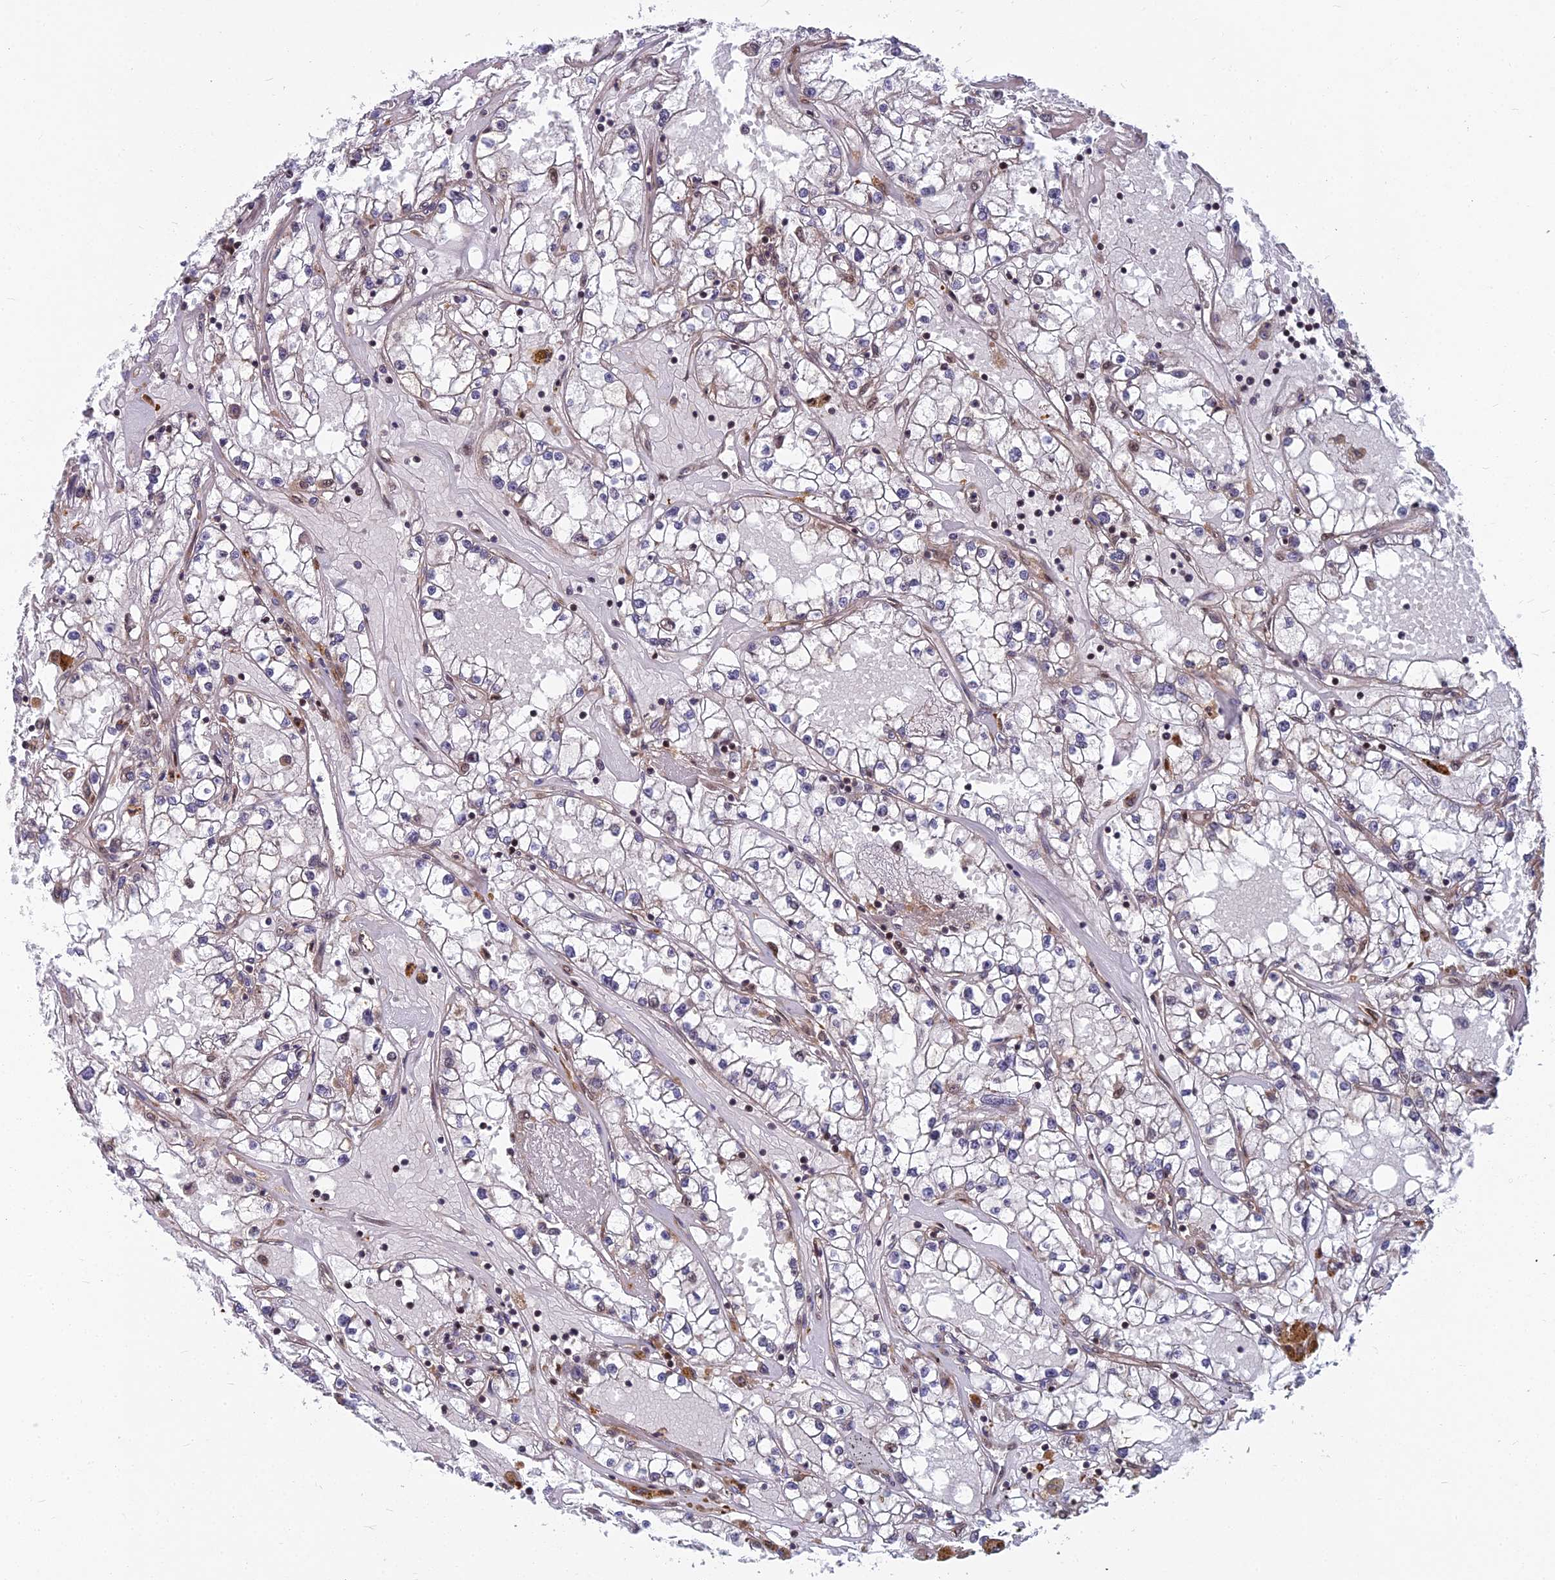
{"staining": {"intensity": "negative", "quantity": "none", "location": "none"}, "tissue": "renal cancer", "cell_type": "Tumor cells", "image_type": "cancer", "snomed": [{"axis": "morphology", "description": "Adenocarcinoma, NOS"}, {"axis": "topography", "description": "Kidney"}], "caption": "Tumor cells are negative for brown protein staining in renal cancer (adenocarcinoma). The staining is performed using DAB (3,3'-diaminobenzidine) brown chromogen with nuclei counter-stained in using hematoxylin.", "gene": "COMMD2", "patient": {"sex": "male", "age": 56}}